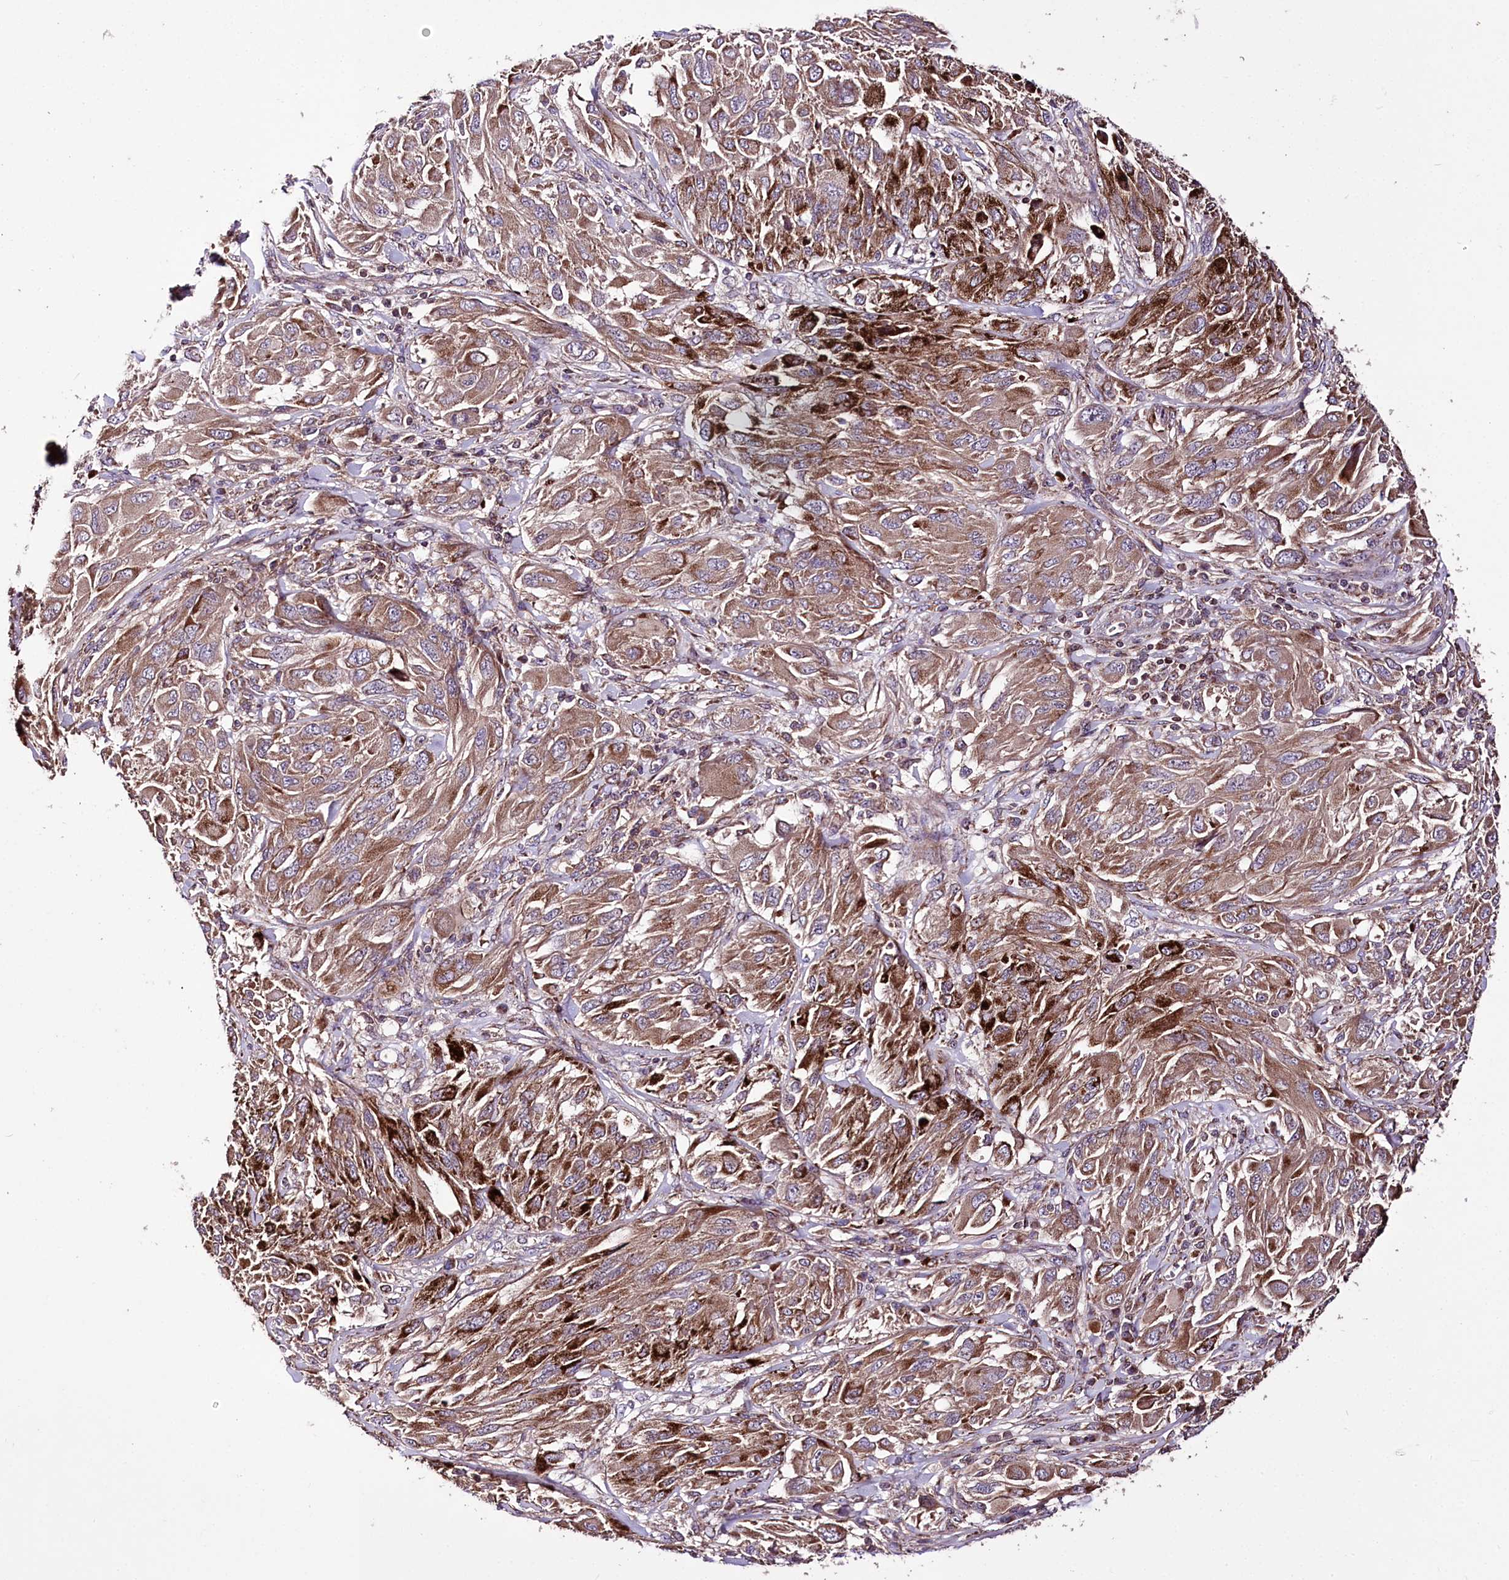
{"staining": {"intensity": "moderate", "quantity": ">75%", "location": "cytoplasmic/membranous"}, "tissue": "melanoma", "cell_type": "Tumor cells", "image_type": "cancer", "snomed": [{"axis": "morphology", "description": "Malignant melanoma, NOS"}, {"axis": "topography", "description": "Skin"}], "caption": "IHC of human malignant melanoma exhibits medium levels of moderate cytoplasmic/membranous expression in about >75% of tumor cells.", "gene": "WWC1", "patient": {"sex": "female", "age": 91}}